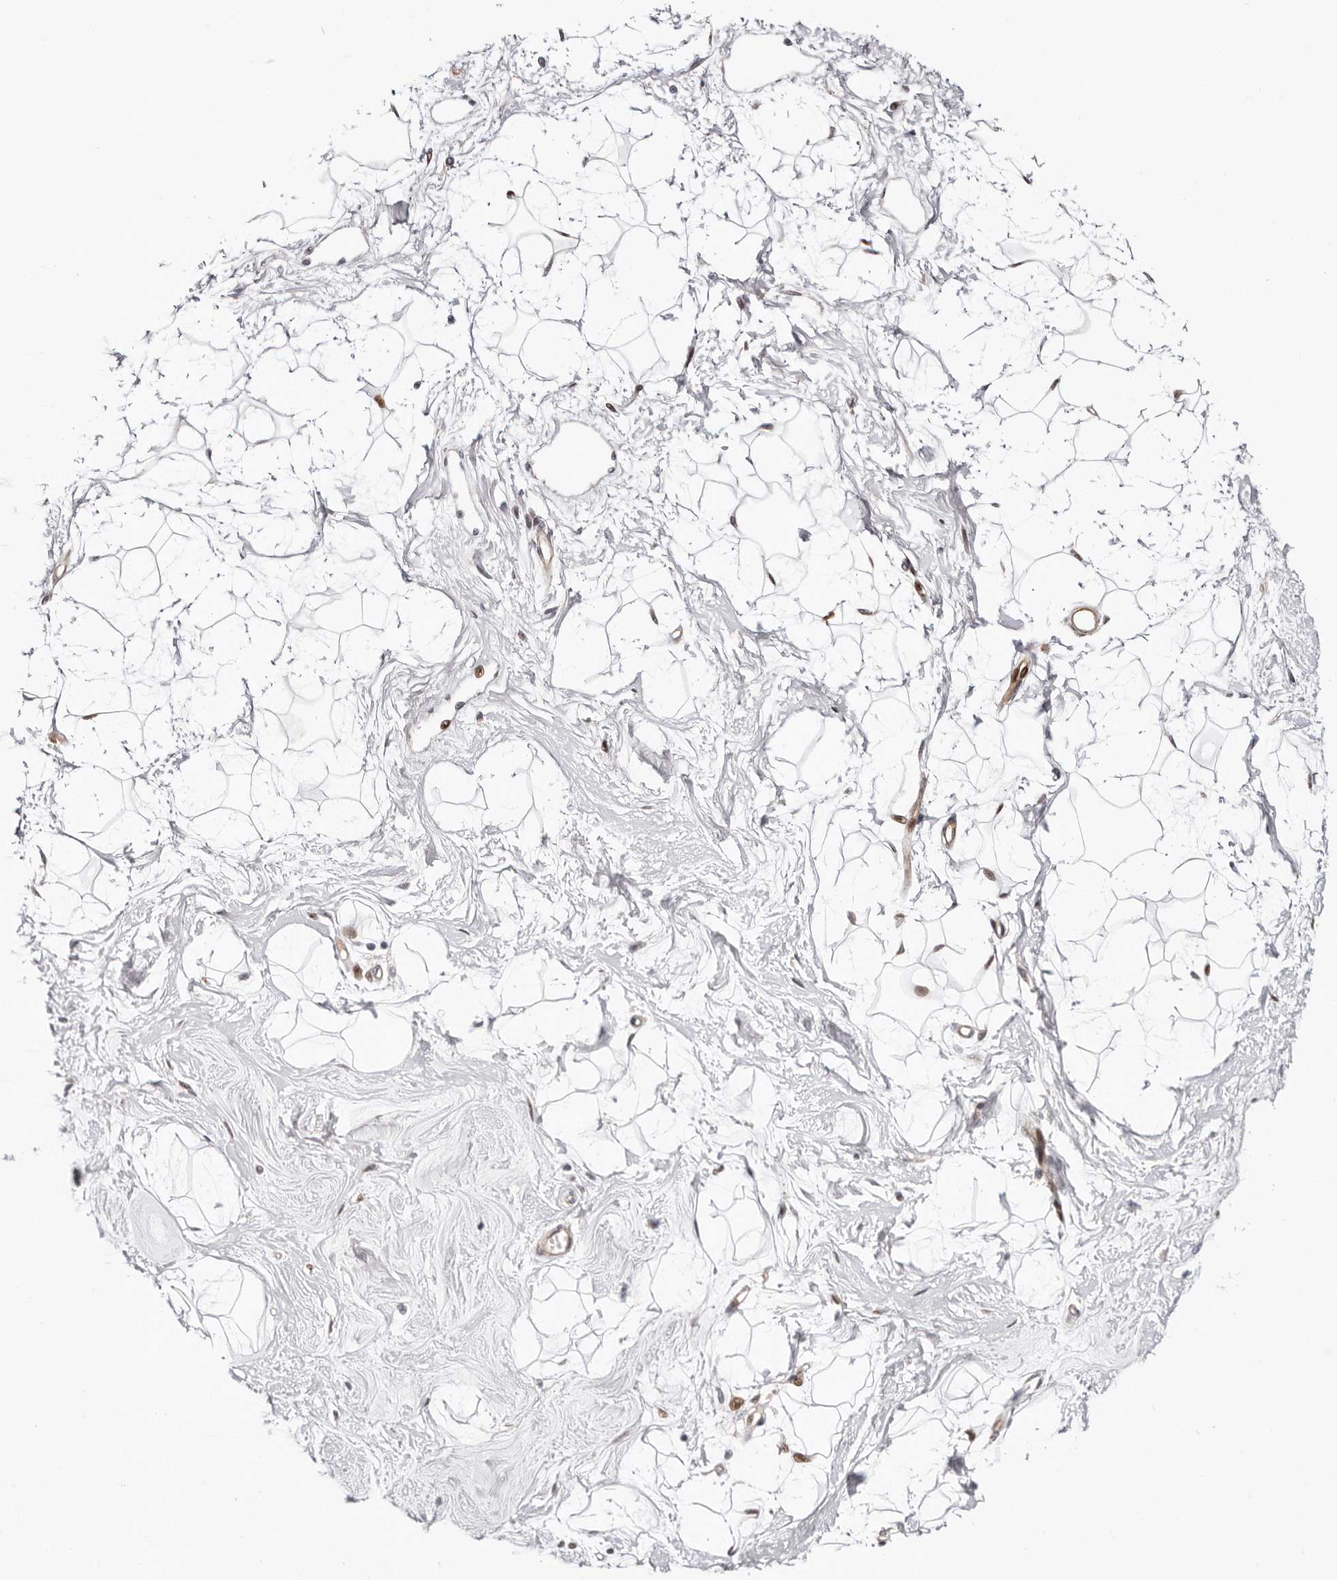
{"staining": {"intensity": "moderate", "quantity": ">75%", "location": "cytoplasmic/membranous,nuclear"}, "tissue": "breast", "cell_type": "Adipocytes", "image_type": "normal", "snomed": [{"axis": "morphology", "description": "Normal tissue, NOS"}, {"axis": "topography", "description": "Breast"}], "caption": "Adipocytes exhibit moderate cytoplasmic/membranous,nuclear positivity in approximately >75% of cells in unremarkable breast. Using DAB (3,3'-diaminobenzidine) (brown) and hematoxylin (blue) stains, captured at high magnification using brightfield microscopy.", "gene": "EPHX3", "patient": {"sex": "female", "age": 45}}